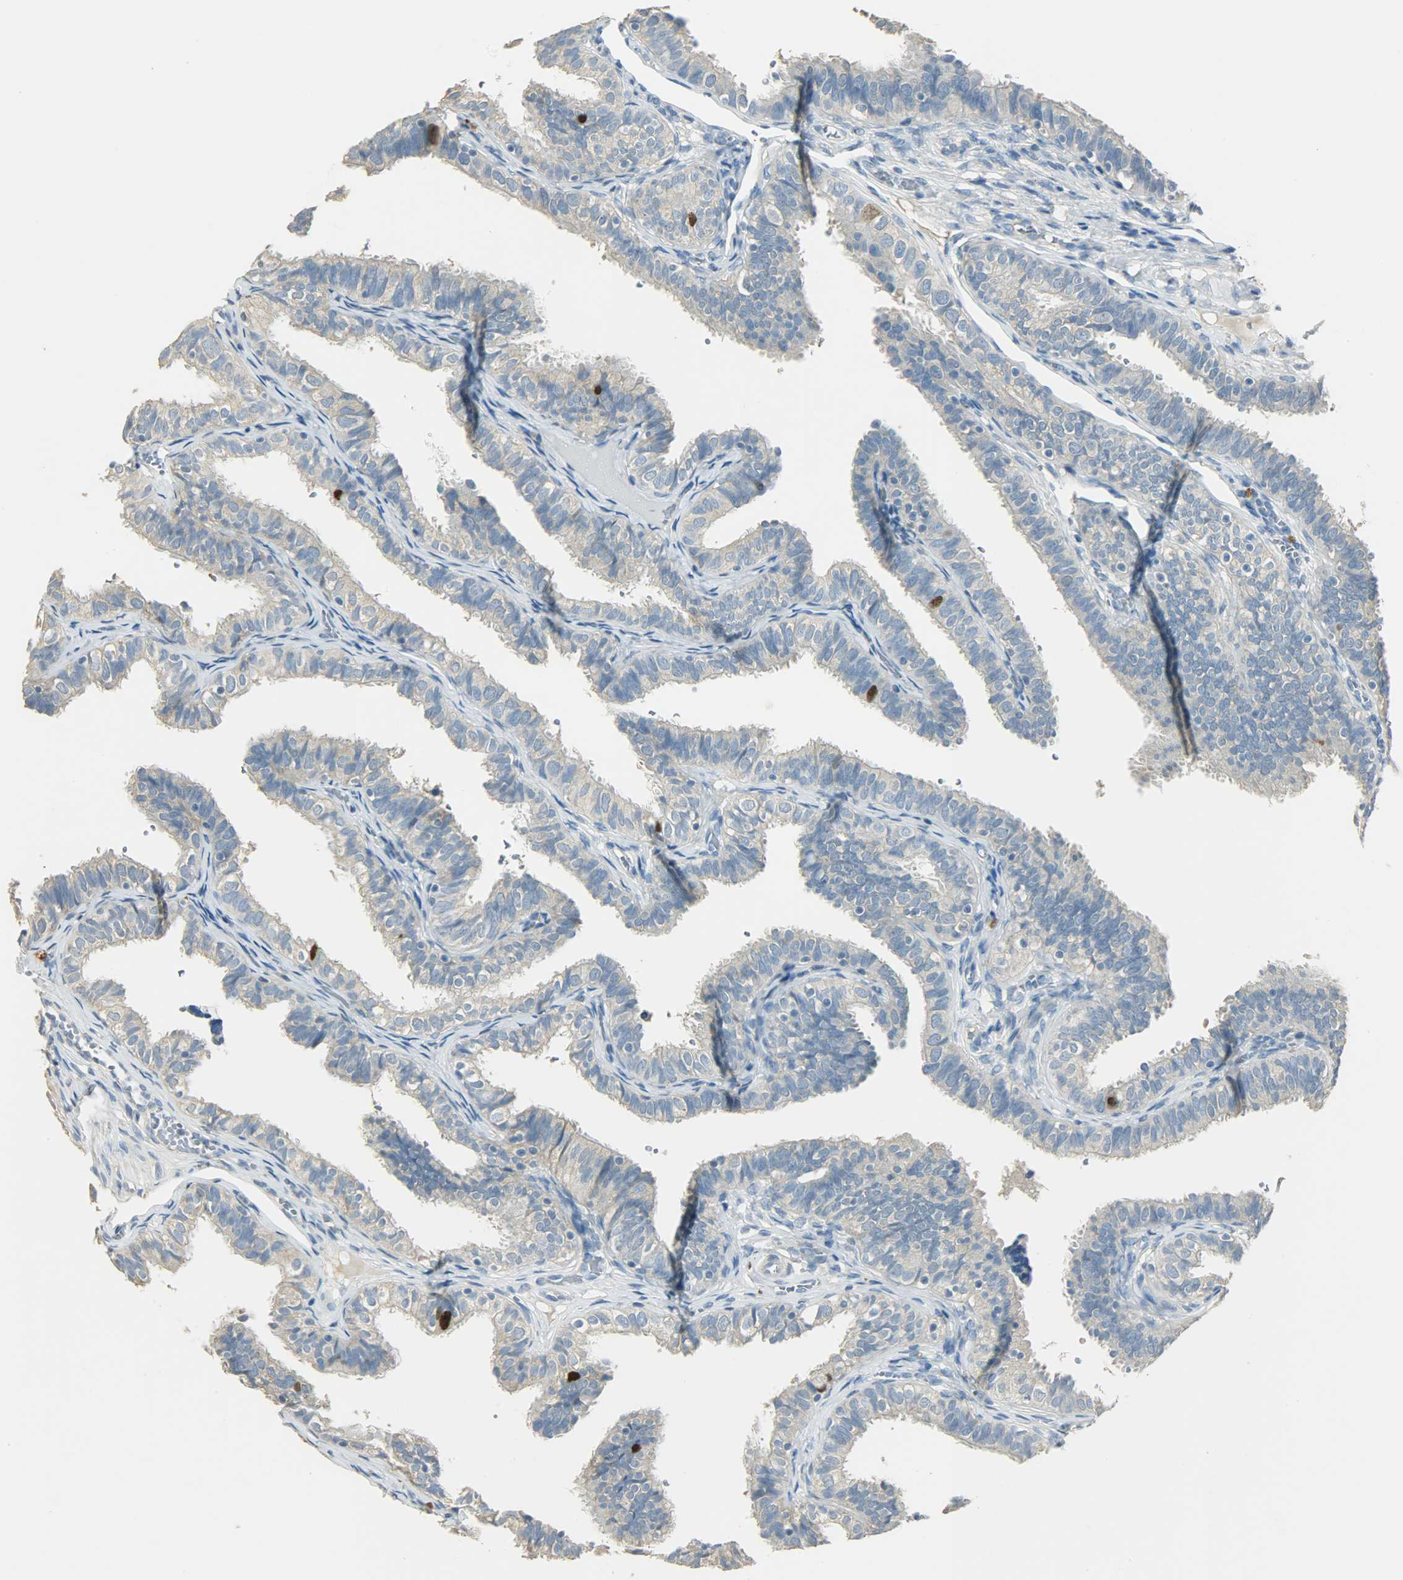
{"staining": {"intensity": "strong", "quantity": "<25%", "location": "cytoplasmic/membranous,nuclear"}, "tissue": "fallopian tube", "cell_type": "Glandular cells", "image_type": "normal", "snomed": [{"axis": "morphology", "description": "Normal tissue, NOS"}, {"axis": "topography", "description": "Fallopian tube"}], "caption": "Brown immunohistochemical staining in unremarkable fallopian tube demonstrates strong cytoplasmic/membranous,nuclear staining in approximately <25% of glandular cells.", "gene": "TPX2", "patient": {"sex": "female", "age": 46}}